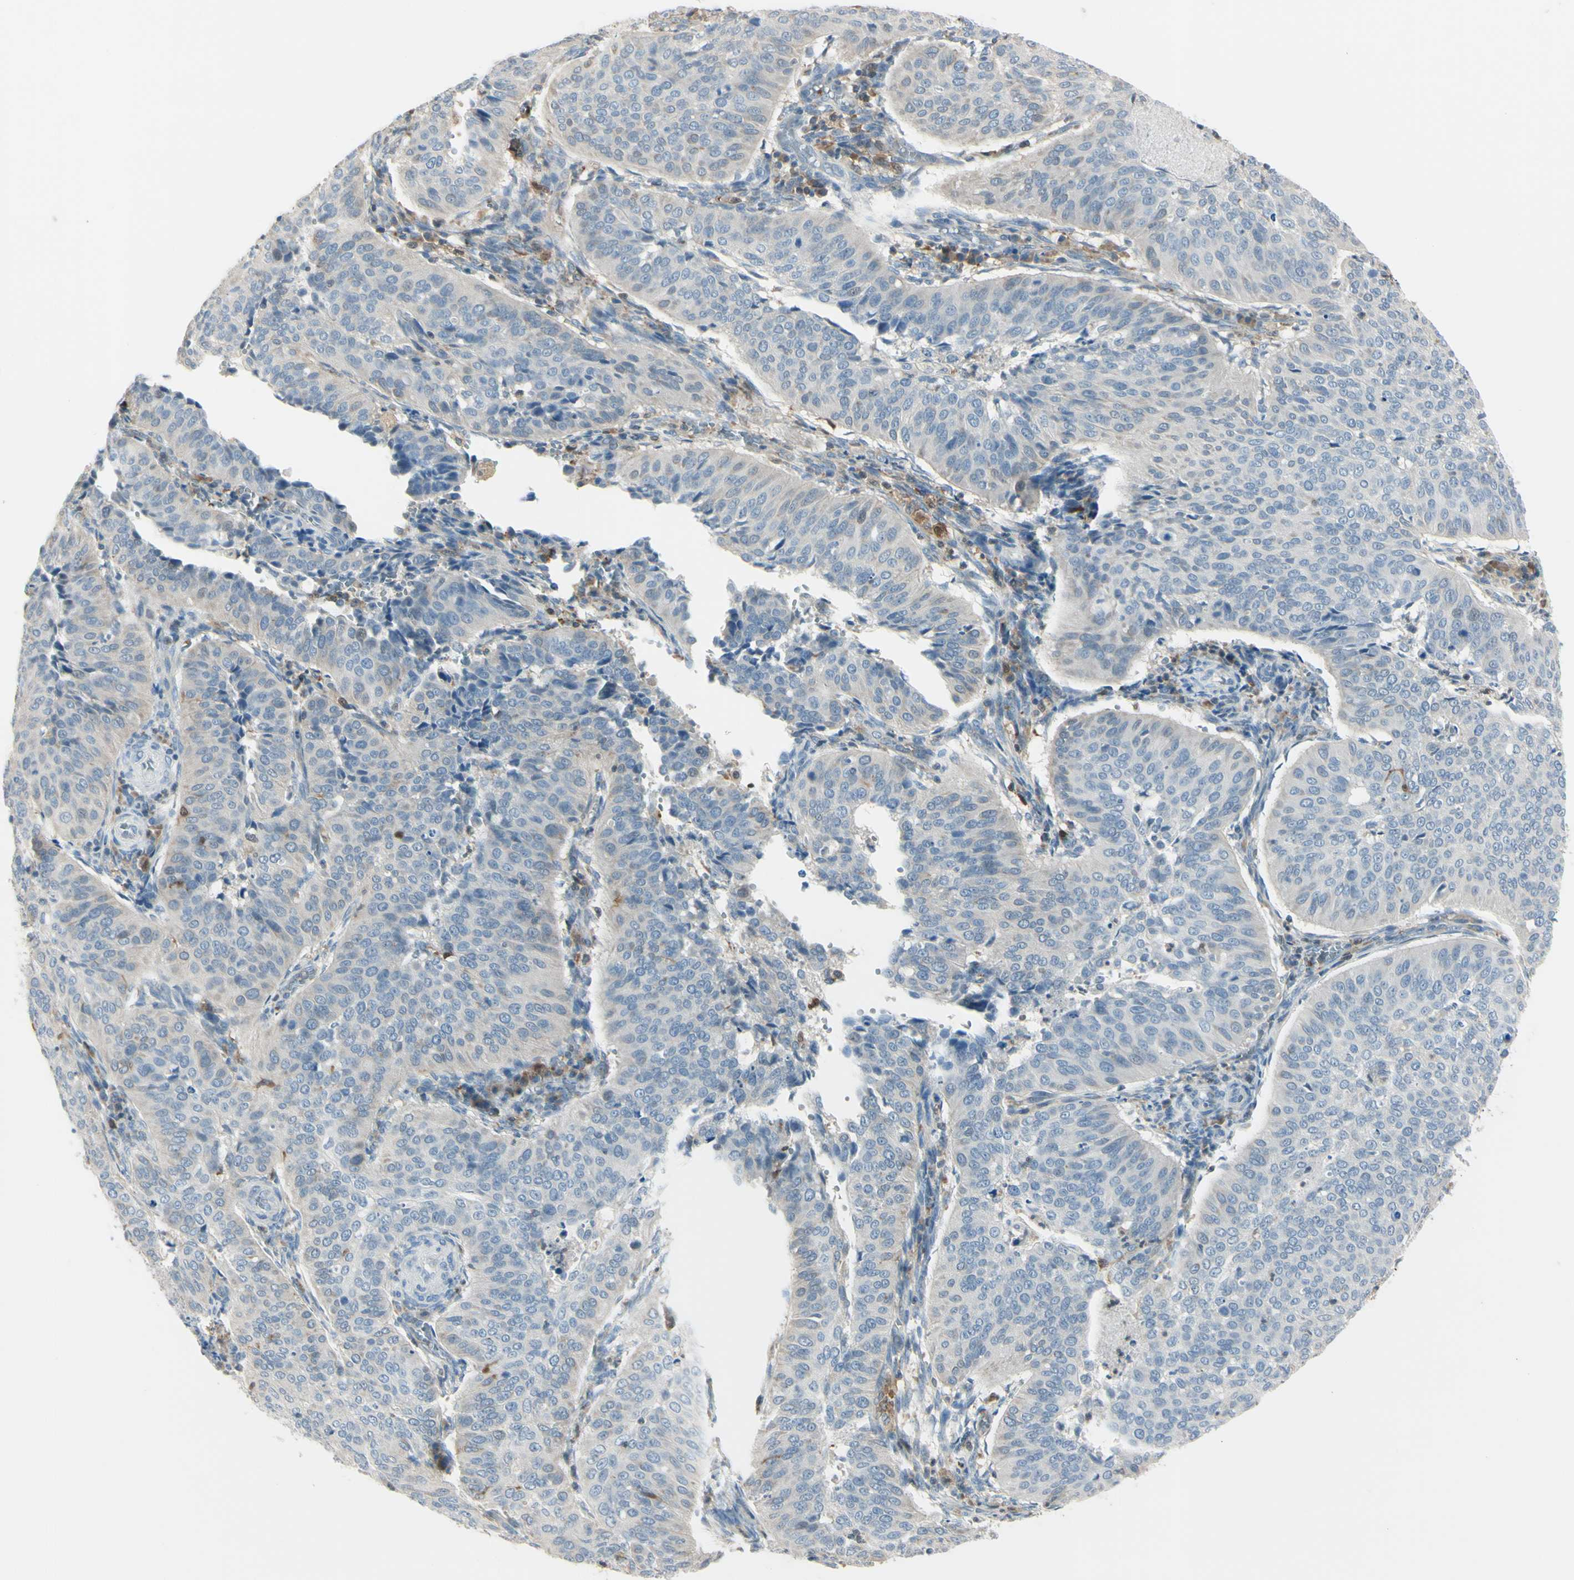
{"staining": {"intensity": "weak", "quantity": ">75%", "location": "cytoplasmic/membranous"}, "tissue": "cervical cancer", "cell_type": "Tumor cells", "image_type": "cancer", "snomed": [{"axis": "morphology", "description": "Normal tissue, NOS"}, {"axis": "morphology", "description": "Squamous cell carcinoma, NOS"}, {"axis": "topography", "description": "Cervix"}], "caption": "Human cervical squamous cell carcinoma stained with a protein marker displays weak staining in tumor cells.", "gene": "CYRIB", "patient": {"sex": "female", "age": 39}}